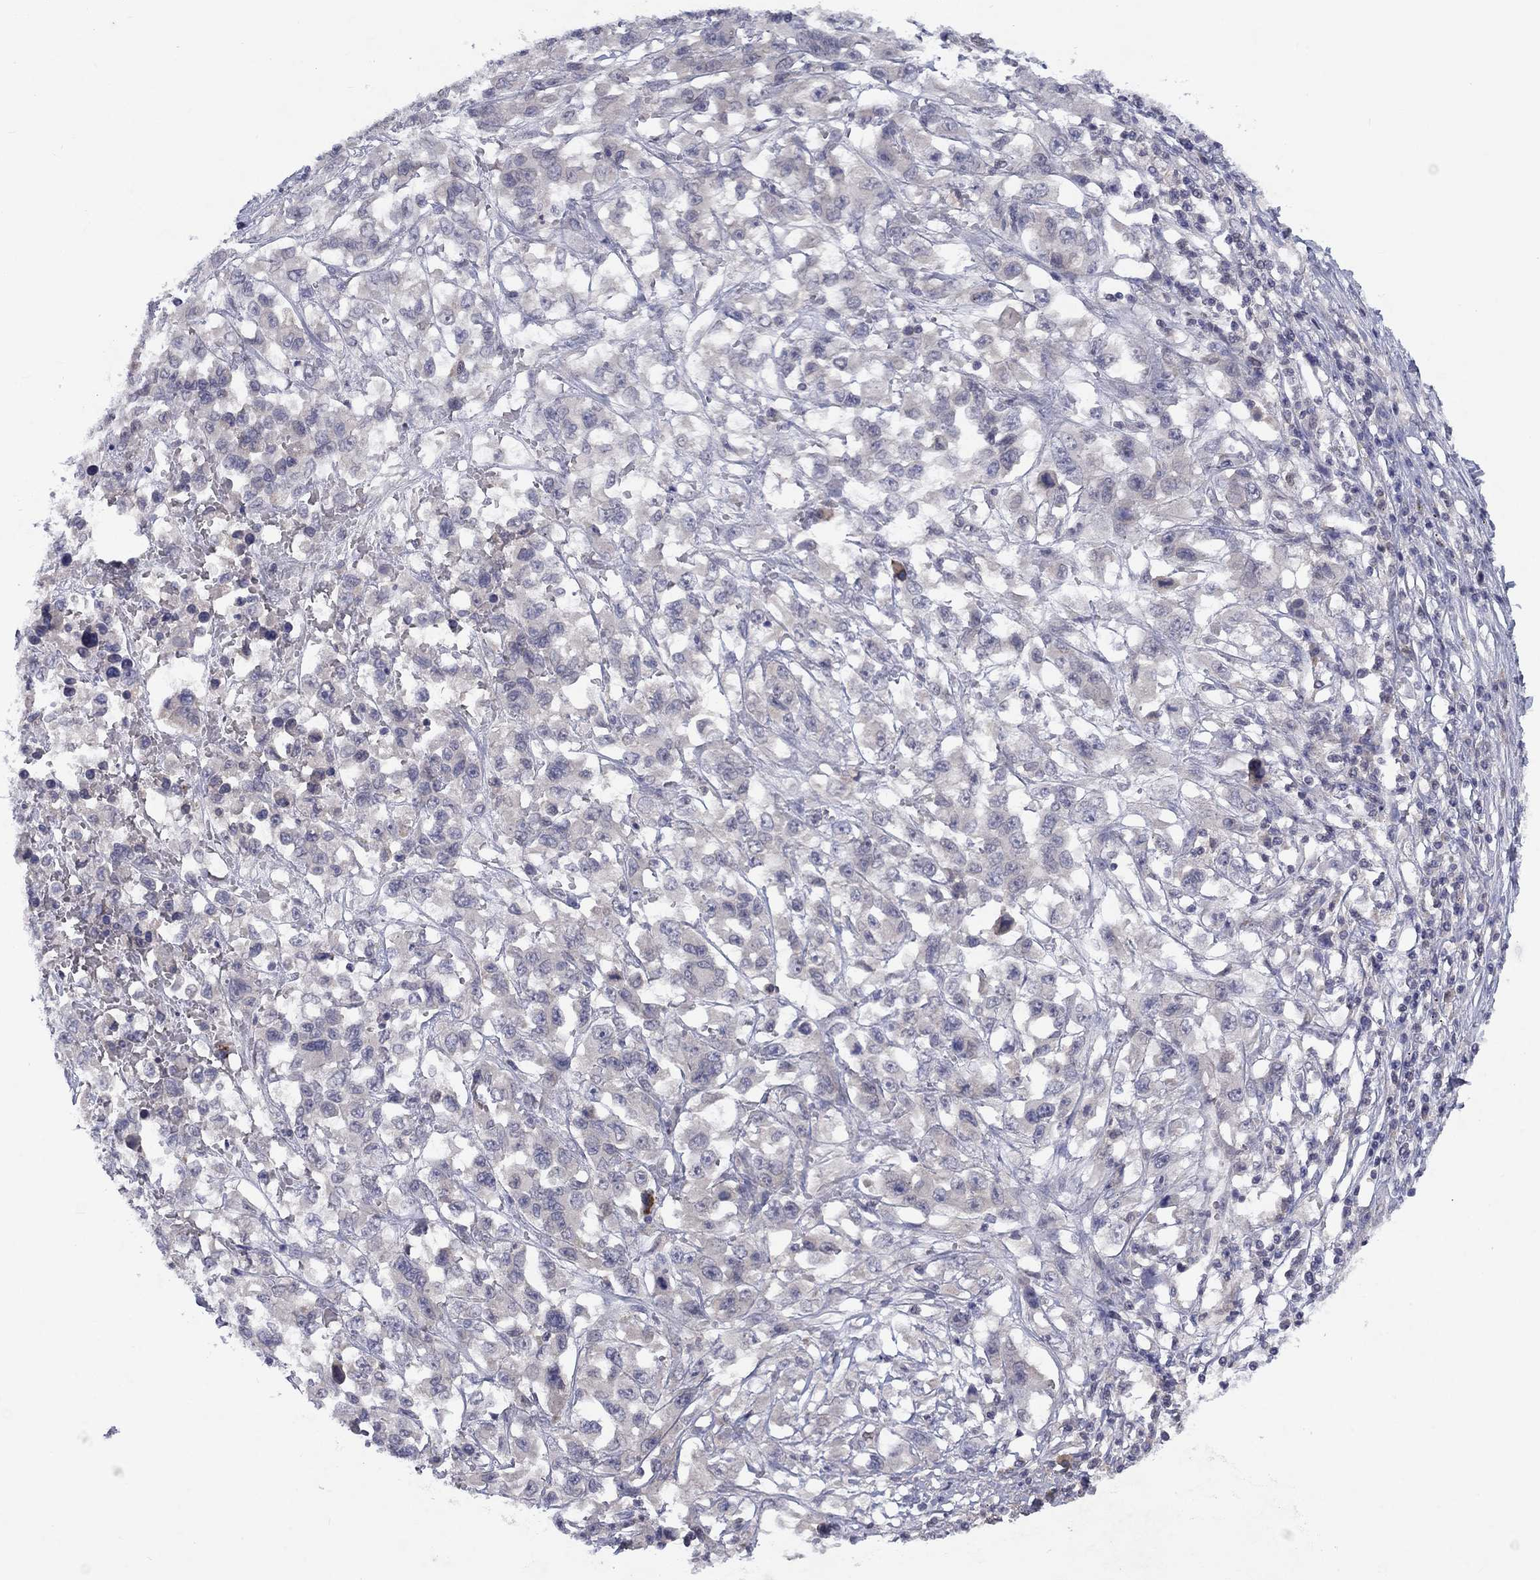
{"staining": {"intensity": "negative", "quantity": "none", "location": "none"}, "tissue": "liver cancer", "cell_type": "Tumor cells", "image_type": "cancer", "snomed": [{"axis": "morphology", "description": "Adenocarcinoma, NOS"}, {"axis": "morphology", "description": "Cholangiocarcinoma"}, {"axis": "topography", "description": "Liver"}], "caption": "Image shows no significant protein expression in tumor cells of liver cancer (adenocarcinoma).", "gene": "CACNA1A", "patient": {"sex": "male", "age": 64}}